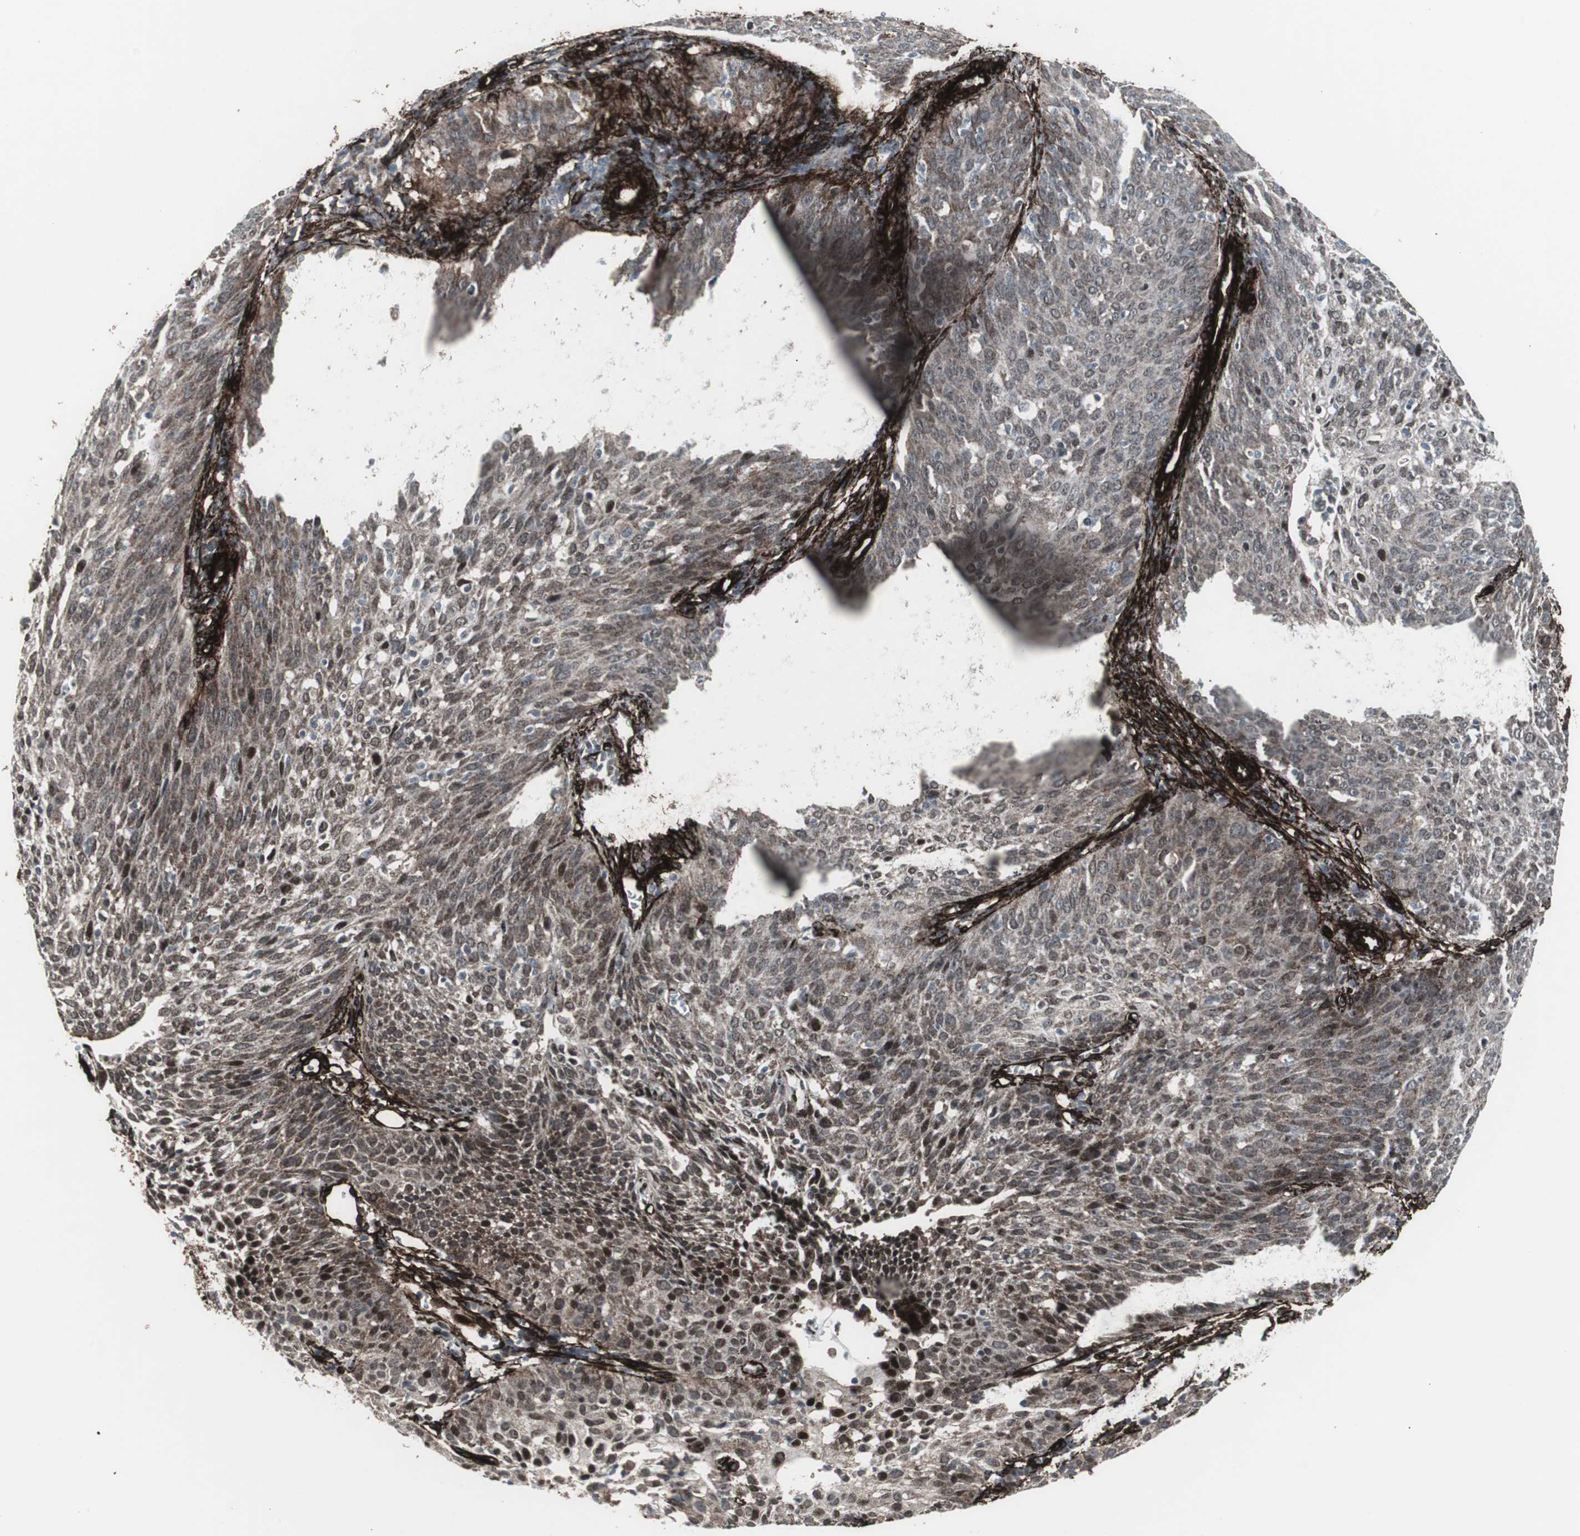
{"staining": {"intensity": "moderate", "quantity": "25%-75%", "location": "cytoplasmic/membranous,nuclear"}, "tissue": "cervical cancer", "cell_type": "Tumor cells", "image_type": "cancer", "snomed": [{"axis": "morphology", "description": "Squamous cell carcinoma, NOS"}, {"axis": "topography", "description": "Cervix"}], "caption": "IHC image of neoplastic tissue: cervical cancer (squamous cell carcinoma) stained using immunohistochemistry shows medium levels of moderate protein expression localized specifically in the cytoplasmic/membranous and nuclear of tumor cells, appearing as a cytoplasmic/membranous and nuclear brown color.", "gene": "PDGFA", "patient": {"sex": "female", "age": 38}}